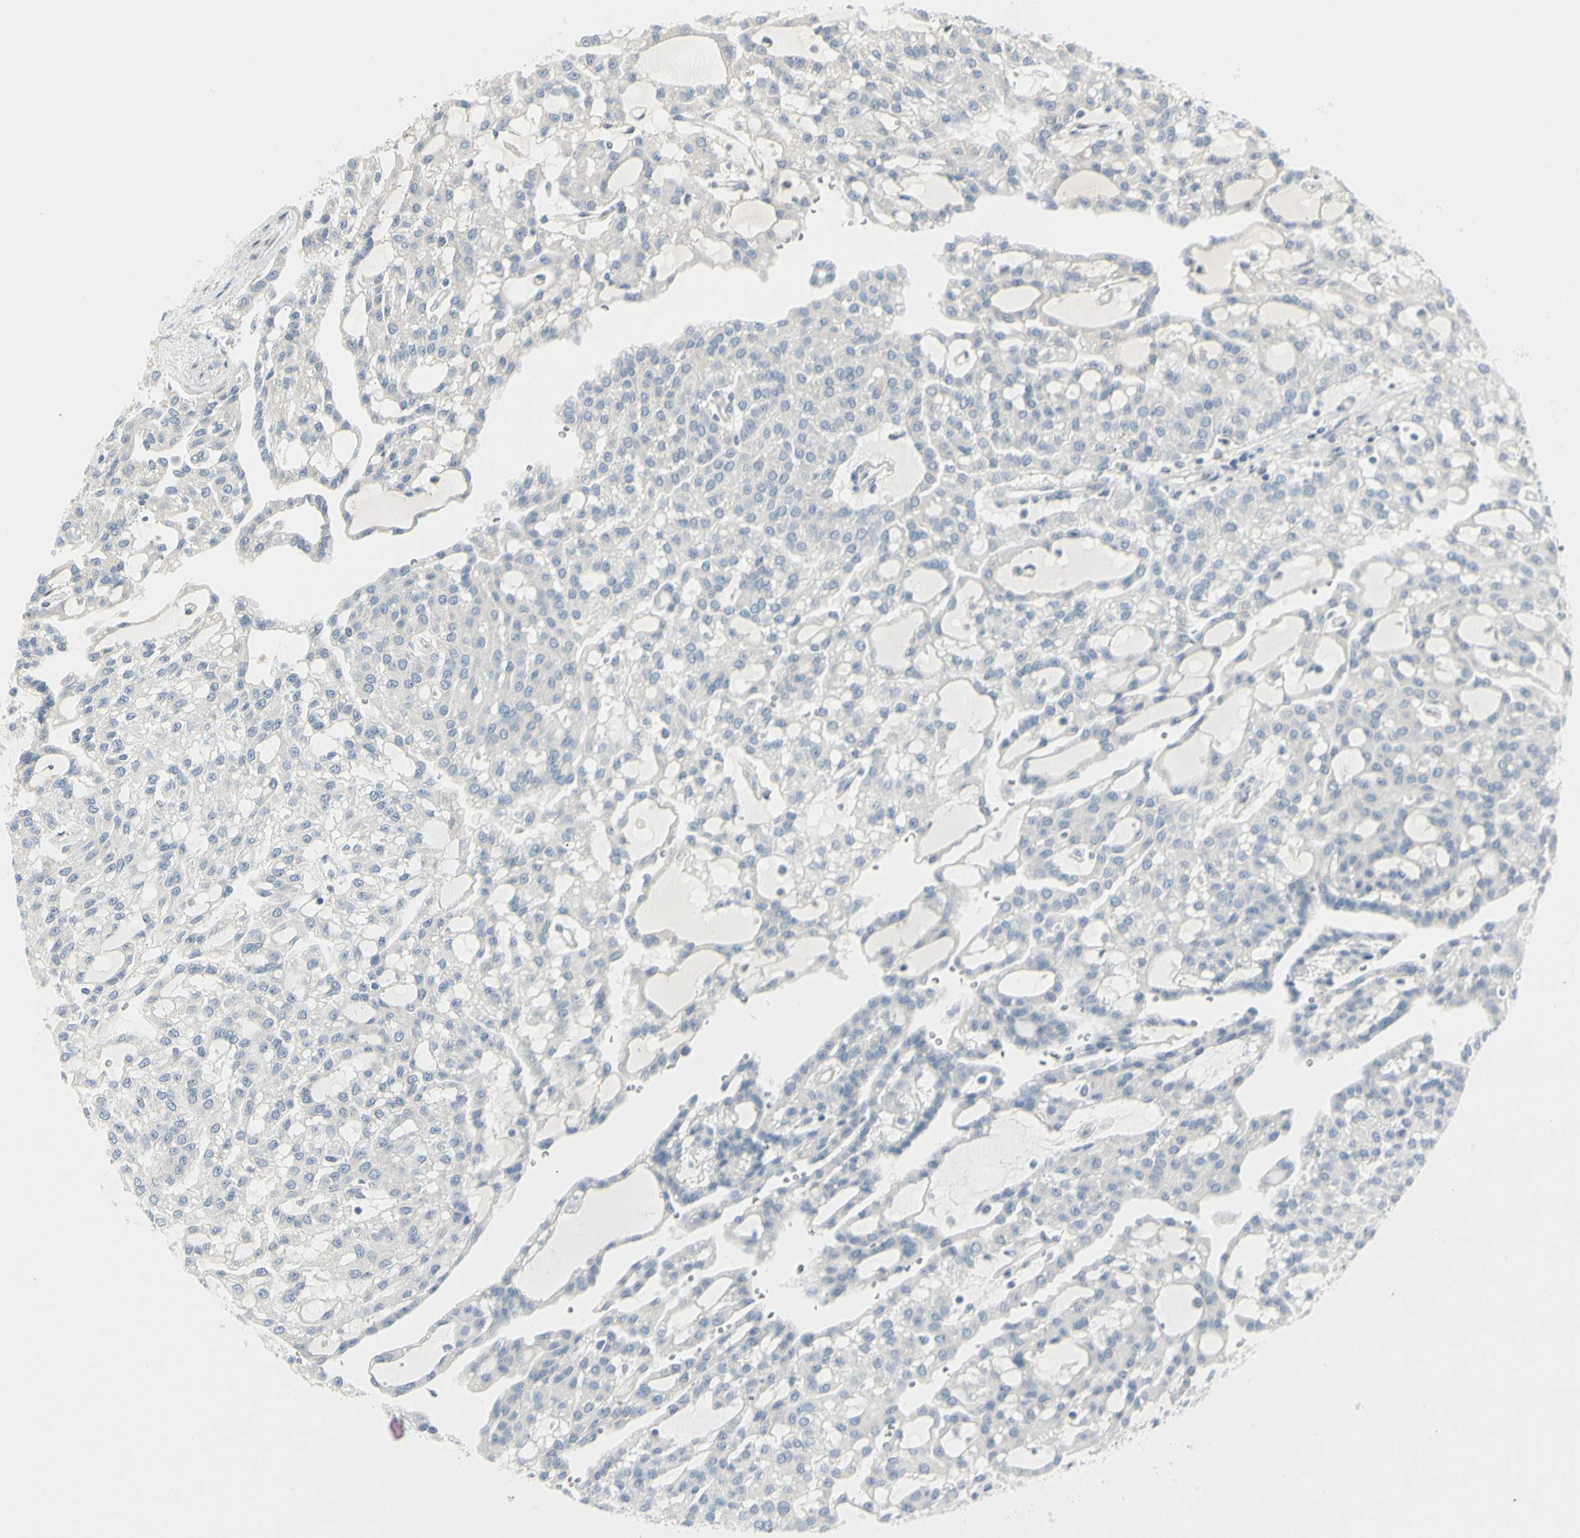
{"staining": {"intensity": "negative", "quantity": "none", "location": "none"}, "tissue": "renal cancer", "cell_type": "Tumor cells", "image_type": "cancer", "snomed": [{"axis": "morphology", "description": "Adenocarcinoma, NOS"}, {"axis": "topography", "description": "Kidney"}], "caption": "Renal cancer was stained to show a protein in brown. There is no significant expression in tumor cells. Nuclei are stained in blue.", "gene": "TNFSF11", "patient": {"sex": "male", "age": 63}}